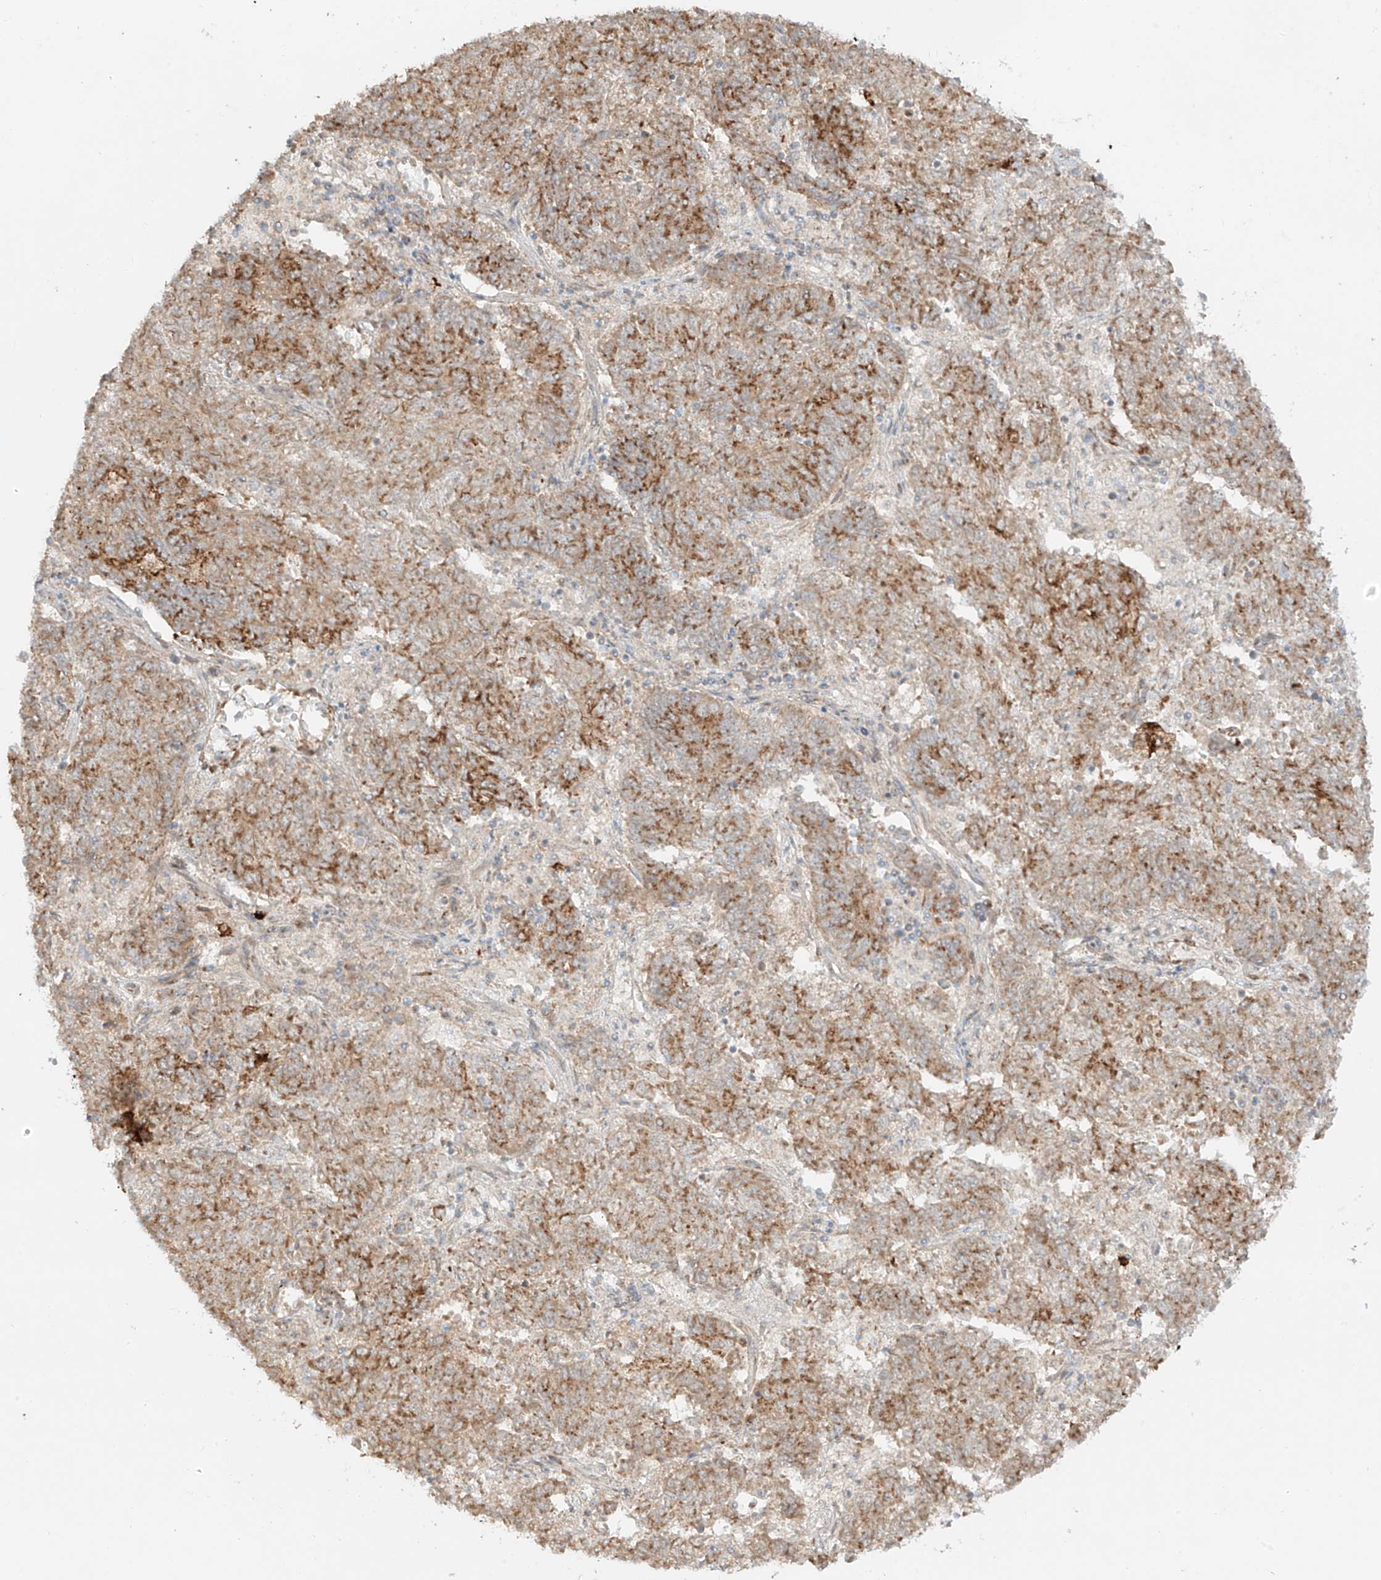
{"staining": {"intensity": "moderate", "quantity": ">75%", "location": "cytoplasmic/membranous"}, "tissue": "endometrial cancer", "cell_type": "Tumor cells", "image_type": "cancer", "snomed": [{"axis": "morphology", "description": "Adenocarcinoma, NOS"}, {"axis": "topography", "description": "Endometrium"}], "caption": "Immunohistochemical staining of human endometrial cancer displays medium levels of moderate cytoplasmic/membranous protein positivity in about >75% of tumor cells. (IHC, brightfield microscopy, high magnification).", "gene": "ZNF287", "patient": {"sex": "female", "age": 80}}